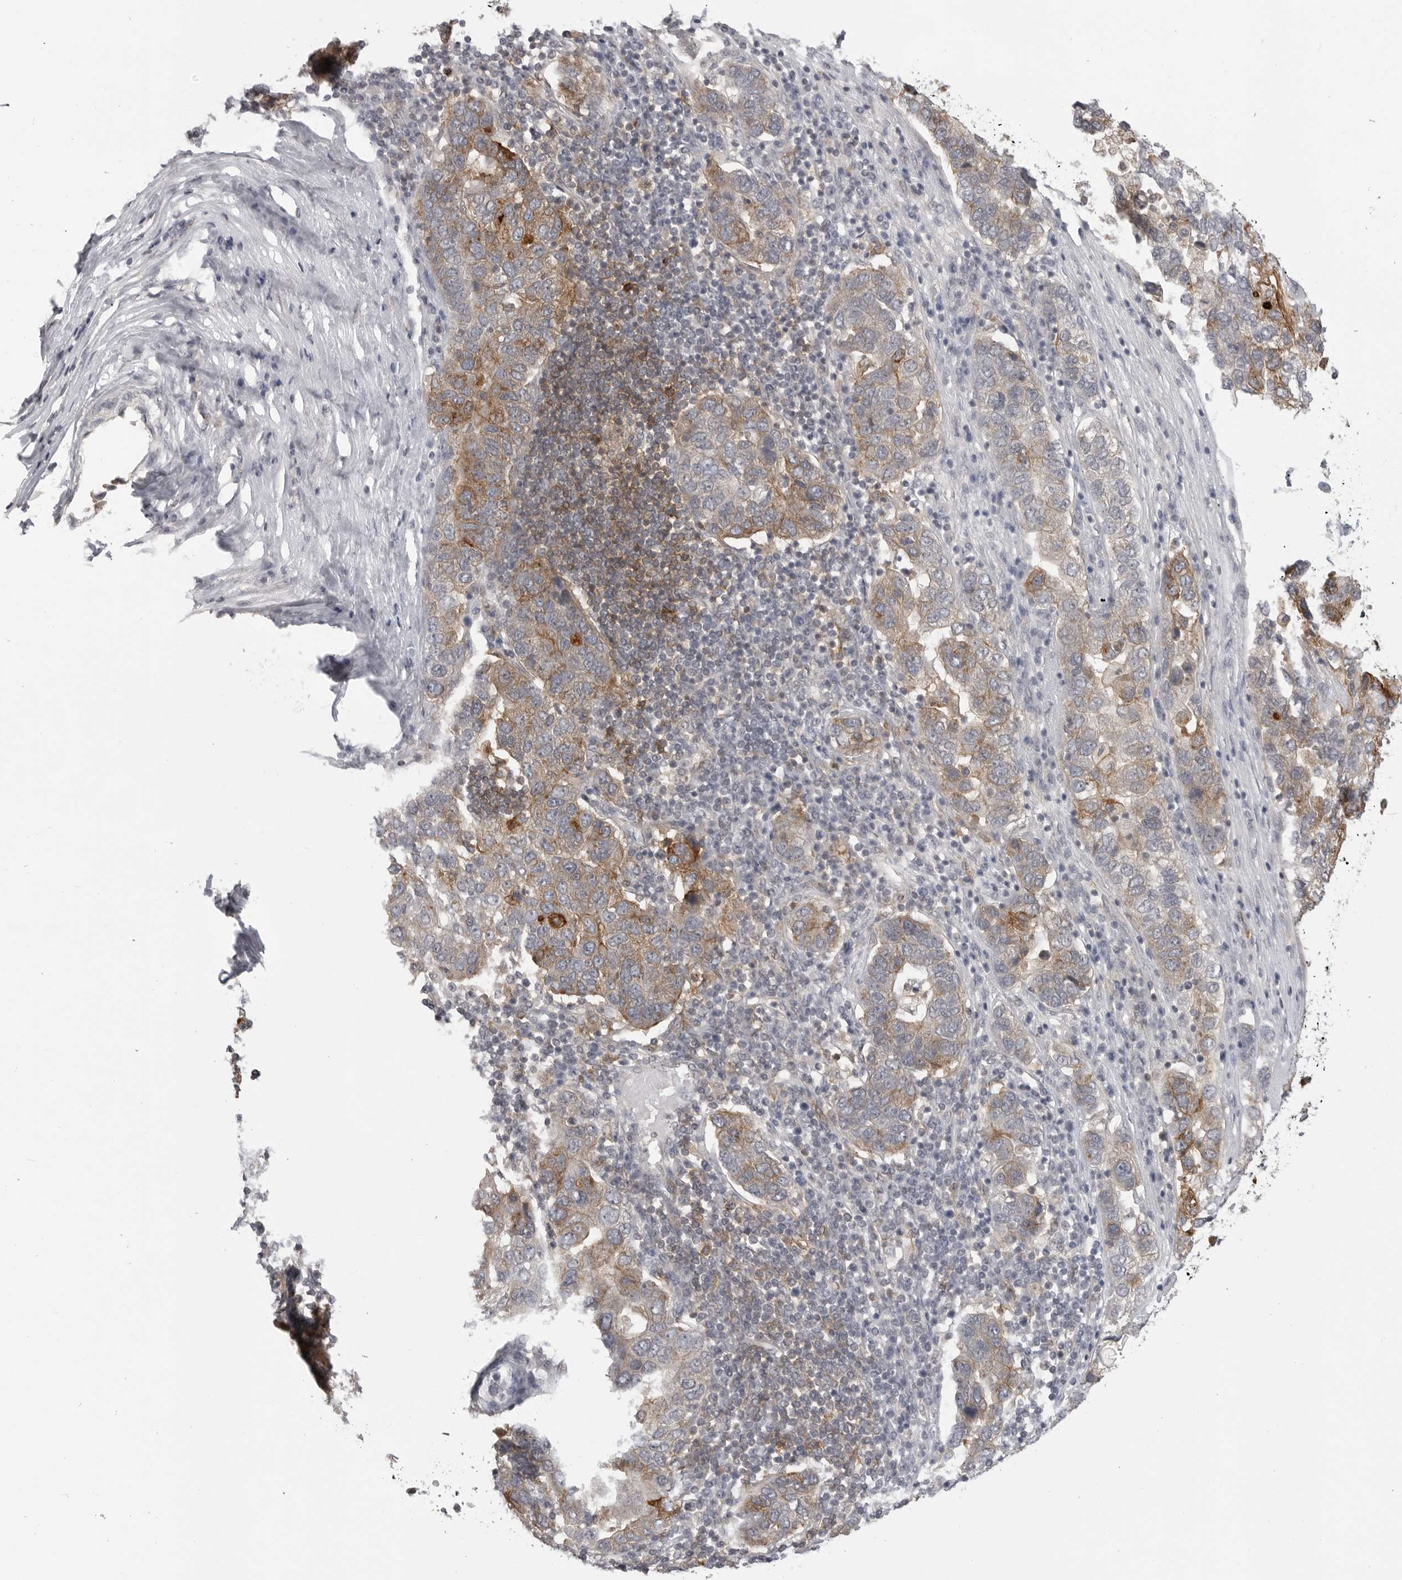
{"staining": {"intensity": "moderate", "quantity": ">75%", "location": "cytoplasmic/membranous"}, "tissue": "pancreatic cancer", "cell_type": "Tumor cells", "image_type": "cancer", "snomed": [{"axis": "morphology", "description": "Adenocarcinoma, NOS"}, {"axis": "topography", "description": "Pancreas"}], "caption": "Immunohistochemical staining of pancreatic cancer reveals medium levels of moderate cytoplasmic/membranous staining in about >75% of tumor cells.", "gene": "IFNGR1", "patient": {"sex": "female", "age": 61}}